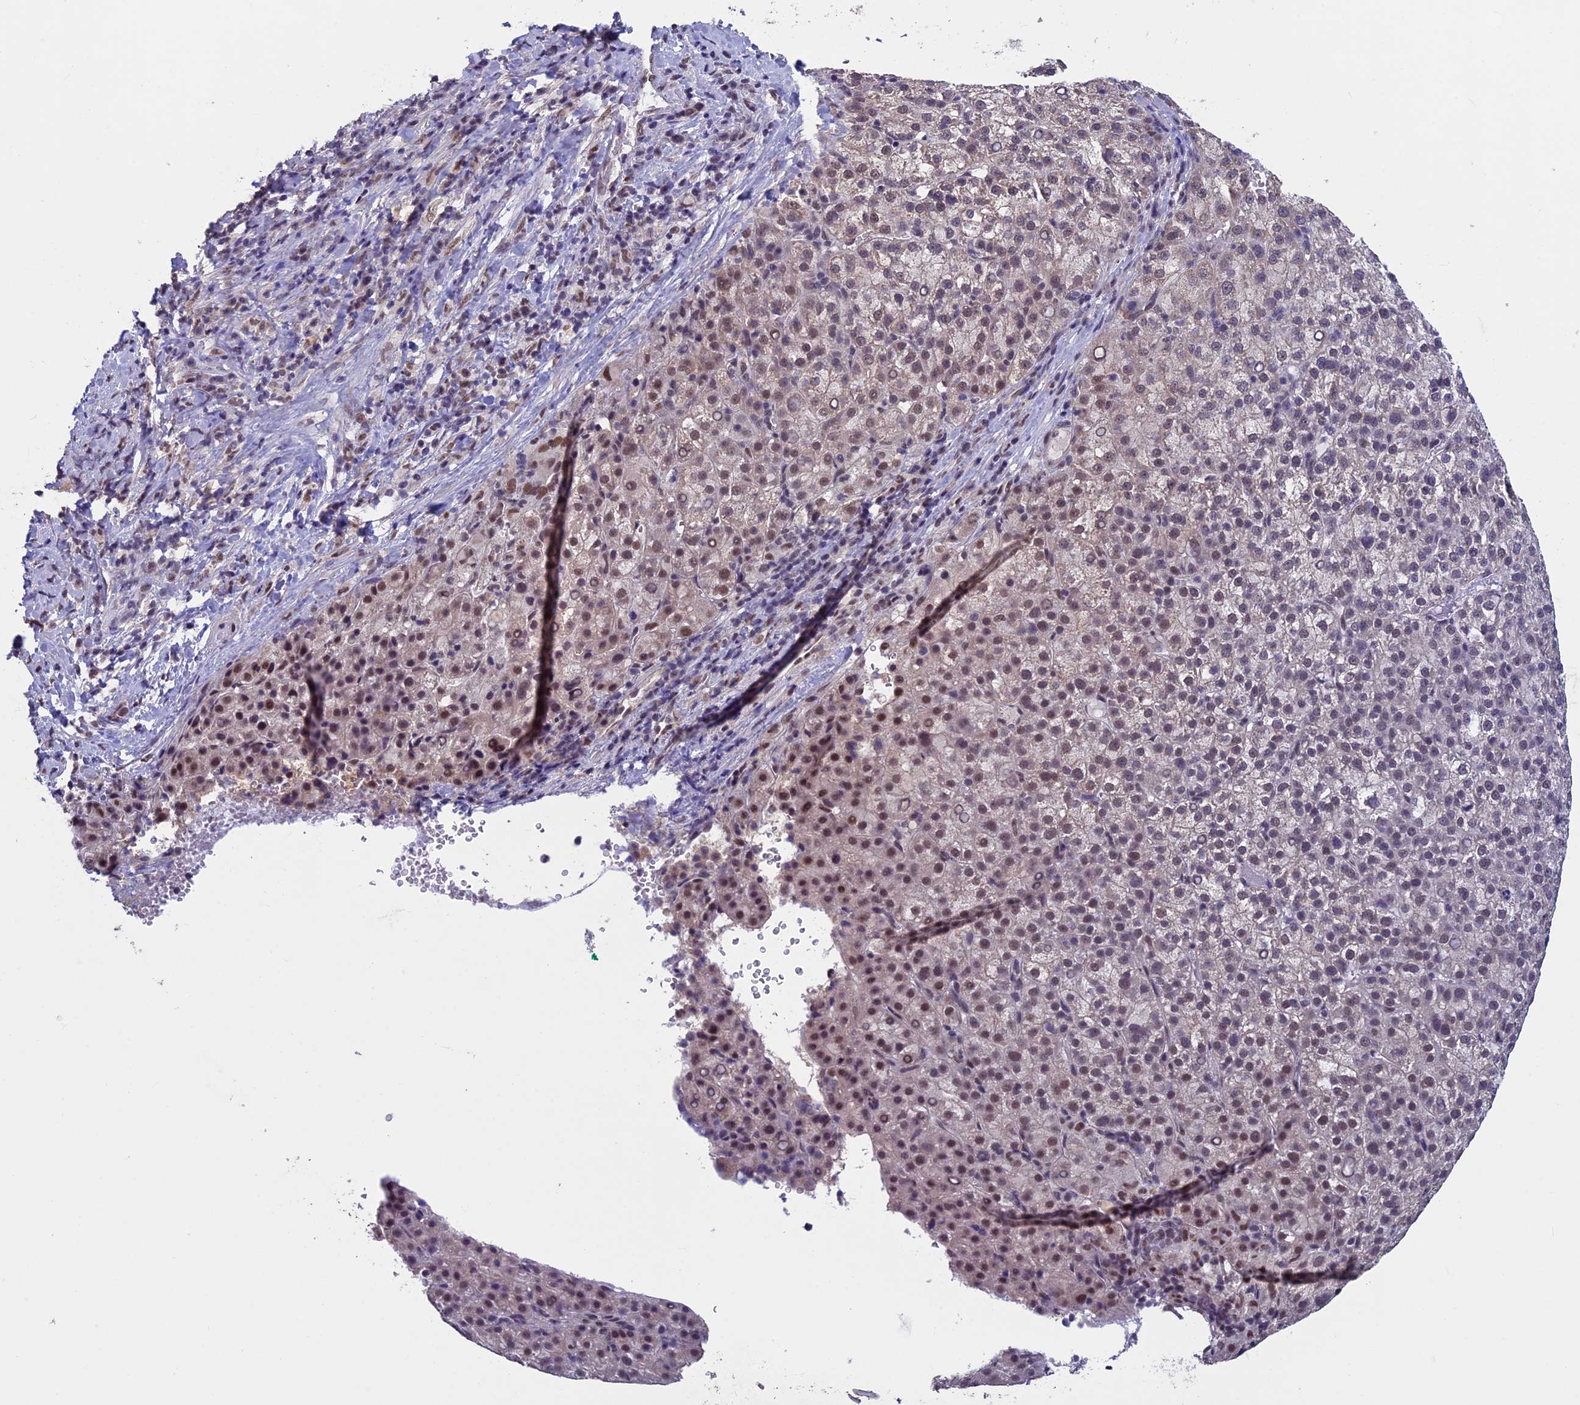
{"staining": {"intensity": "moderate", "quantity": "25%-75%", "location": "nuclear"}, "tissue": "liver cancer", "cell_type": "Tumor cells", "image_type": "cancer", "snomed": [{"axis": "morphology", "description": "Carcinoma, Hepatocellular, NOS"}, {"axis": "topography", "description": "Liver"}], "caption": "A brown stain highlights moderate nuclear staining of a protein in liver hepatocellular carcinoma tumor cells.", "gene": "RNF40", "patient": {"sex": "female", "age": 58}}